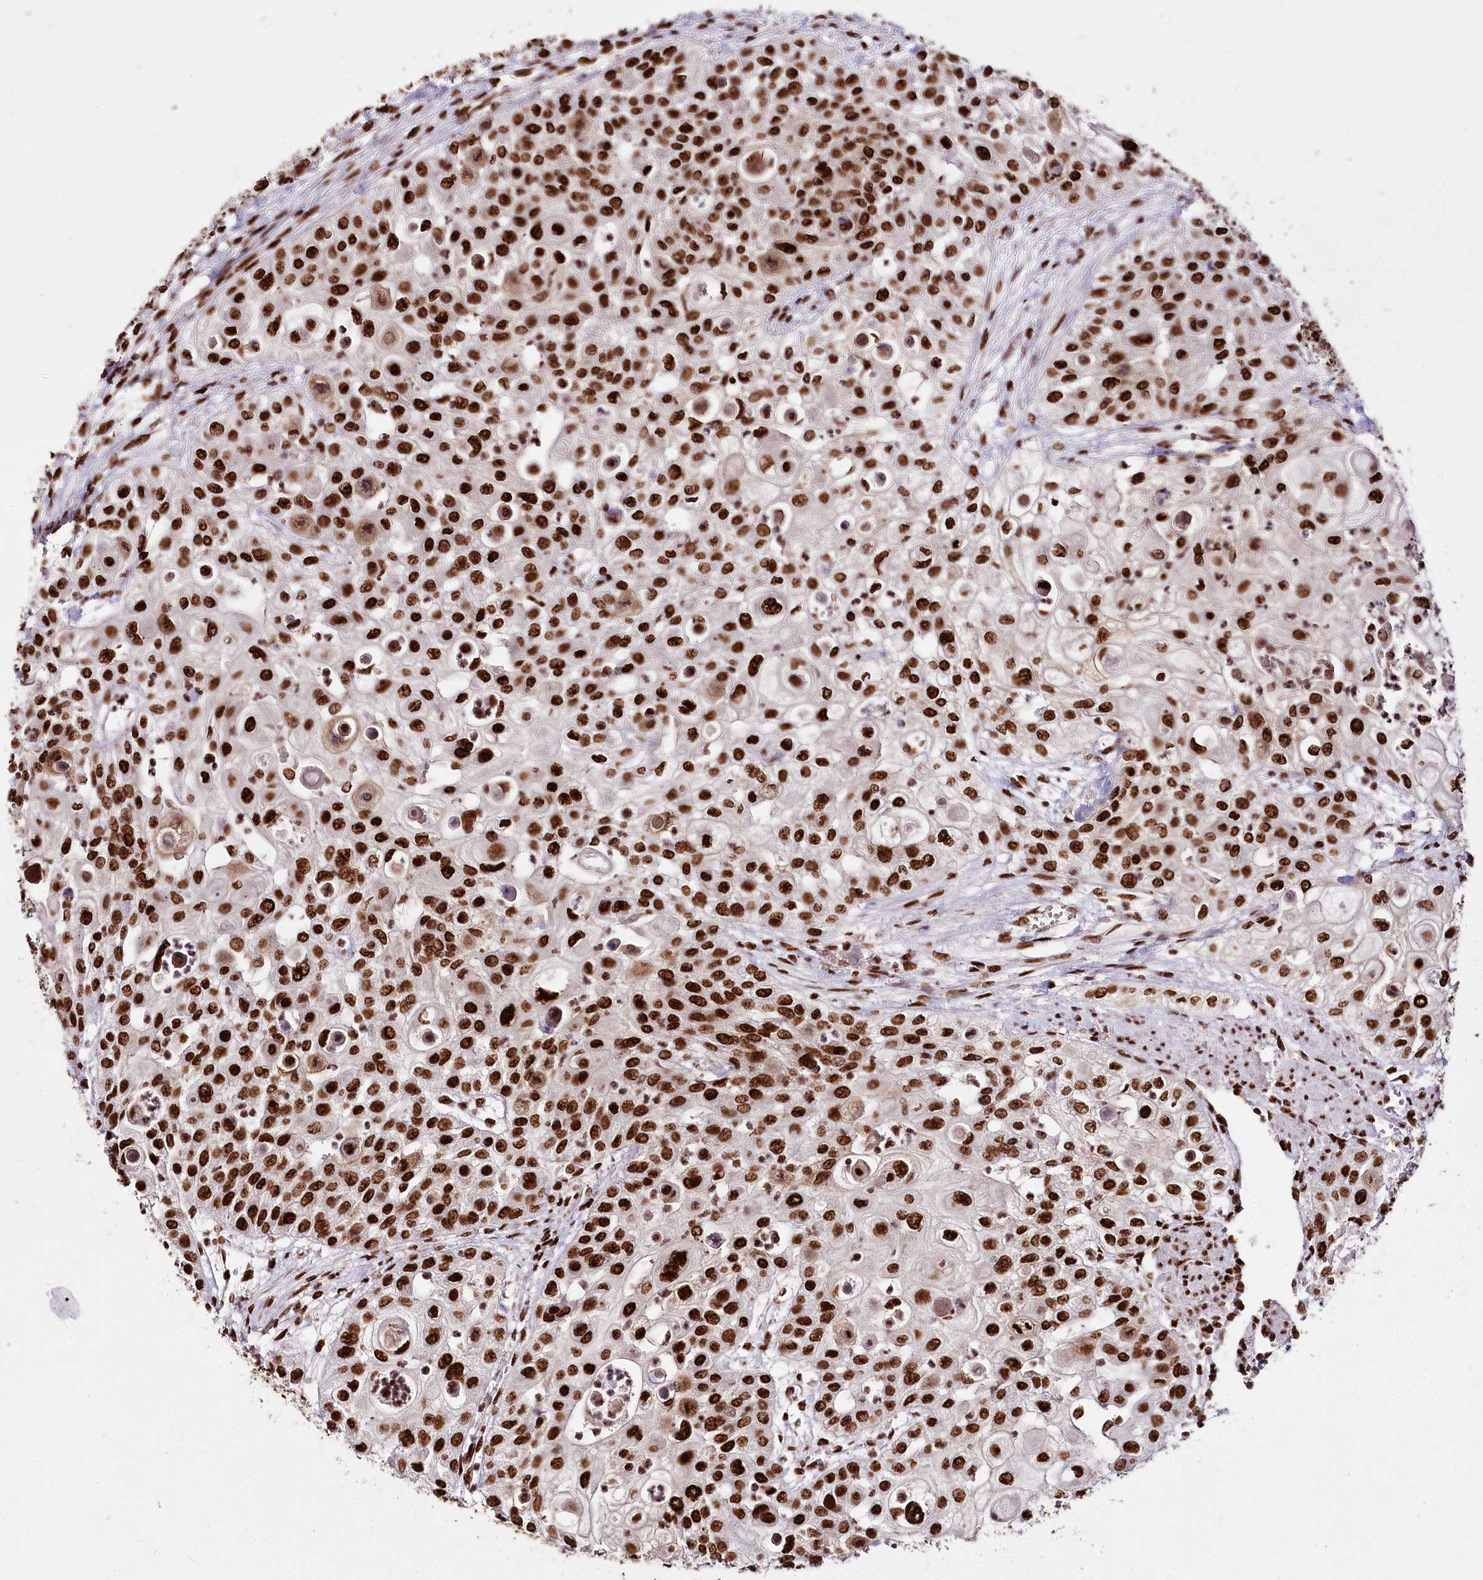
{"staining": {"intensity": "strong", "quantity": ">75%", "location": "nuclear"}, "tissue": "urothelial cancer", "cell_type": "Tumor cells", "image_type": "cancer", "snomed": [{"axis": "morphology", "description": "Urothelial carcinoma, High grade"}, {"axis": "topography", "description": "Urinary bladder"}], "caption": "About >75% of tumor cells in urothelial cancer show strong nuclear protein staining as visualized by brown immunohistochemical staining.", "gene": "SMARCE1", "patient": {"sex": "female", "age": 79}}